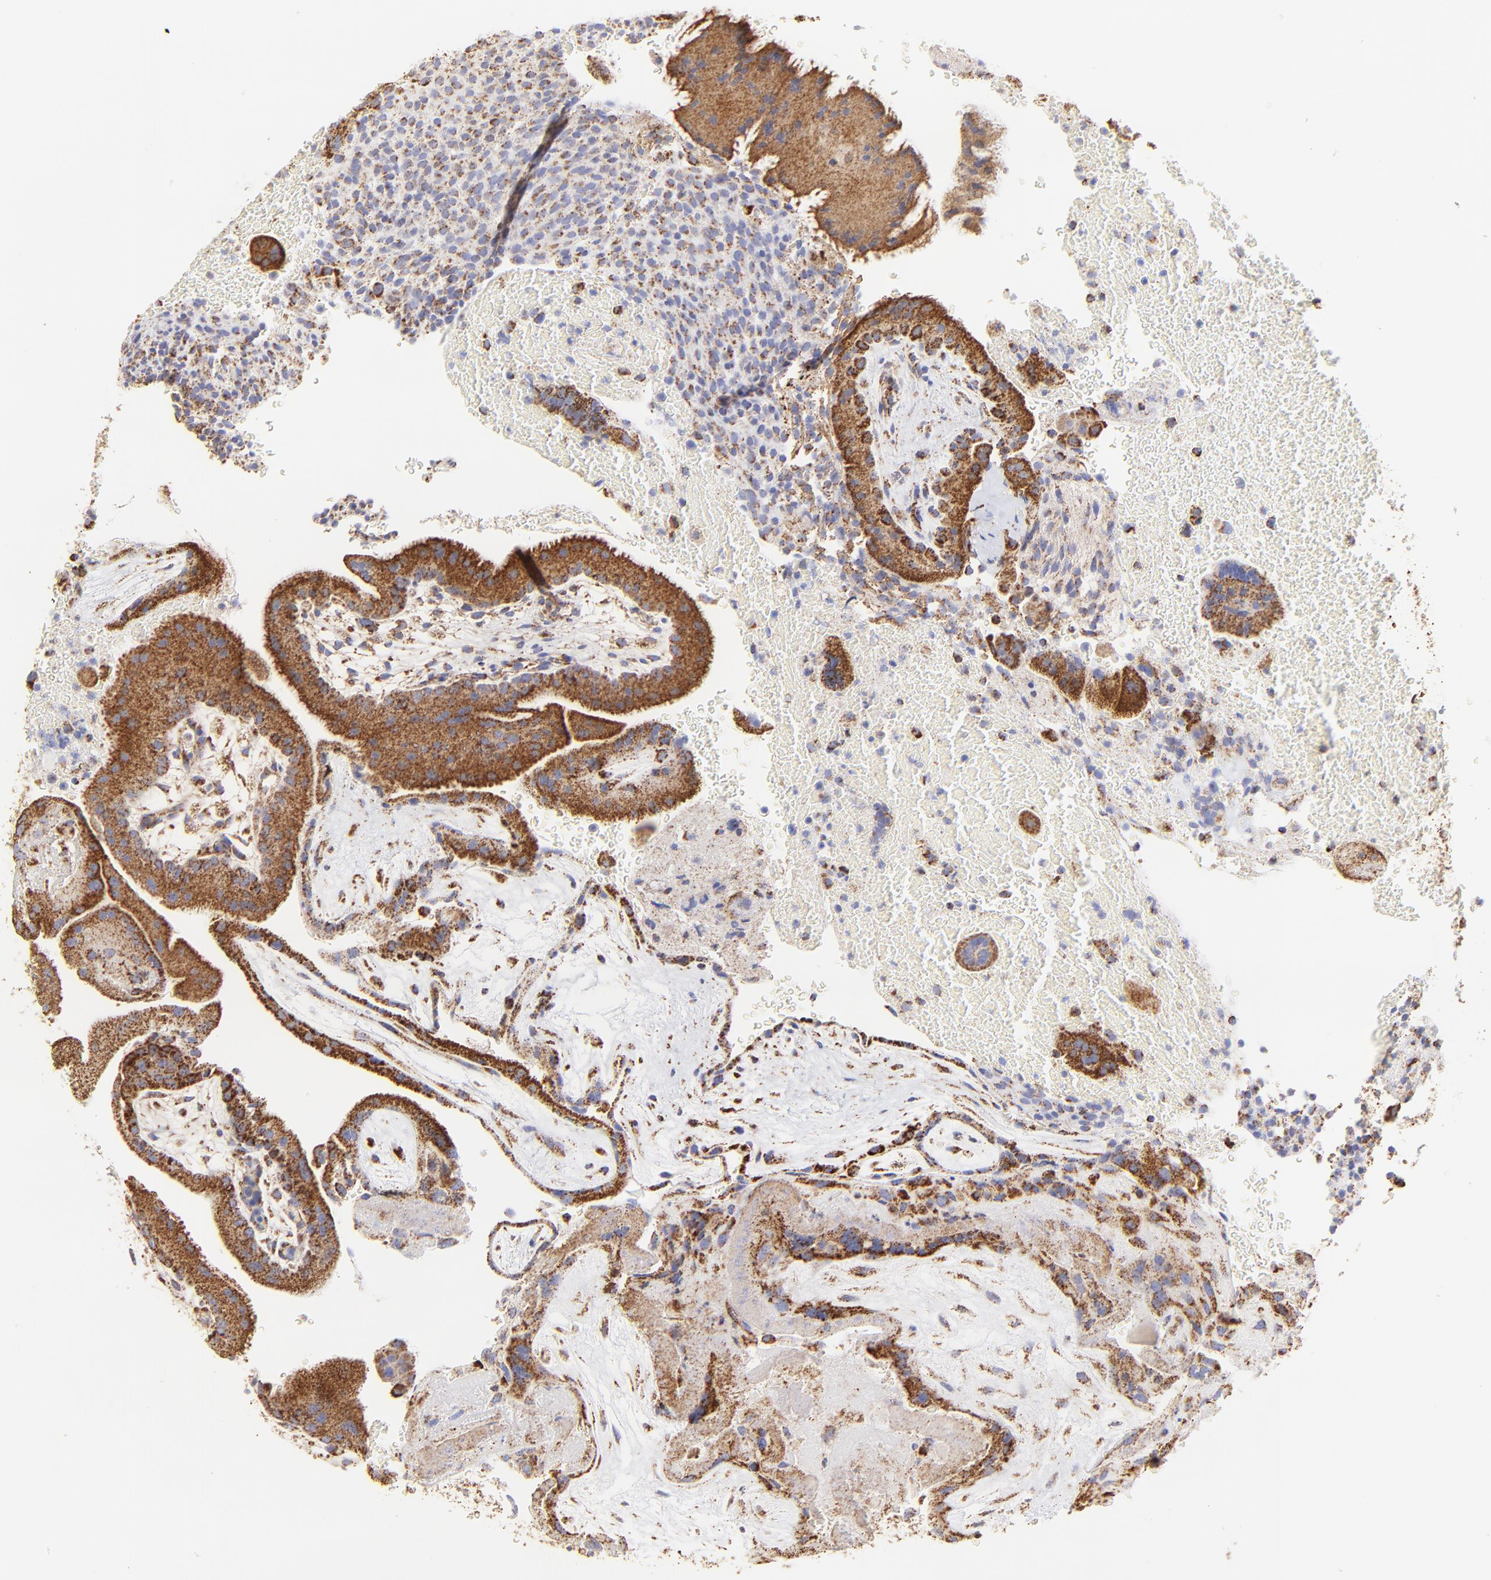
{"staining": {"intensity": "moderate", "quantity": "25%-75%", "location": "cytoplasmic/membranous"}, "tissue": "placenta", "cell_type": "Decidual cells", "image_type": "normal", "snomed": [{"axis": "morphology", "description": "Normal tissue, NOS"}, {"axis": "topography", "description": "Placenta"}], "caption": "Decidual cells exhibit moderate cytoplasmic/membranous expression in approximately 25%-75% of cells in normal placenta. The staining is performed using DAB brown chromogen to label protein expression. The nuclei are counter-stained blue using hematoxylin.", "gene": "ECH1", "patient": {"sex": "female", "age": 19}}